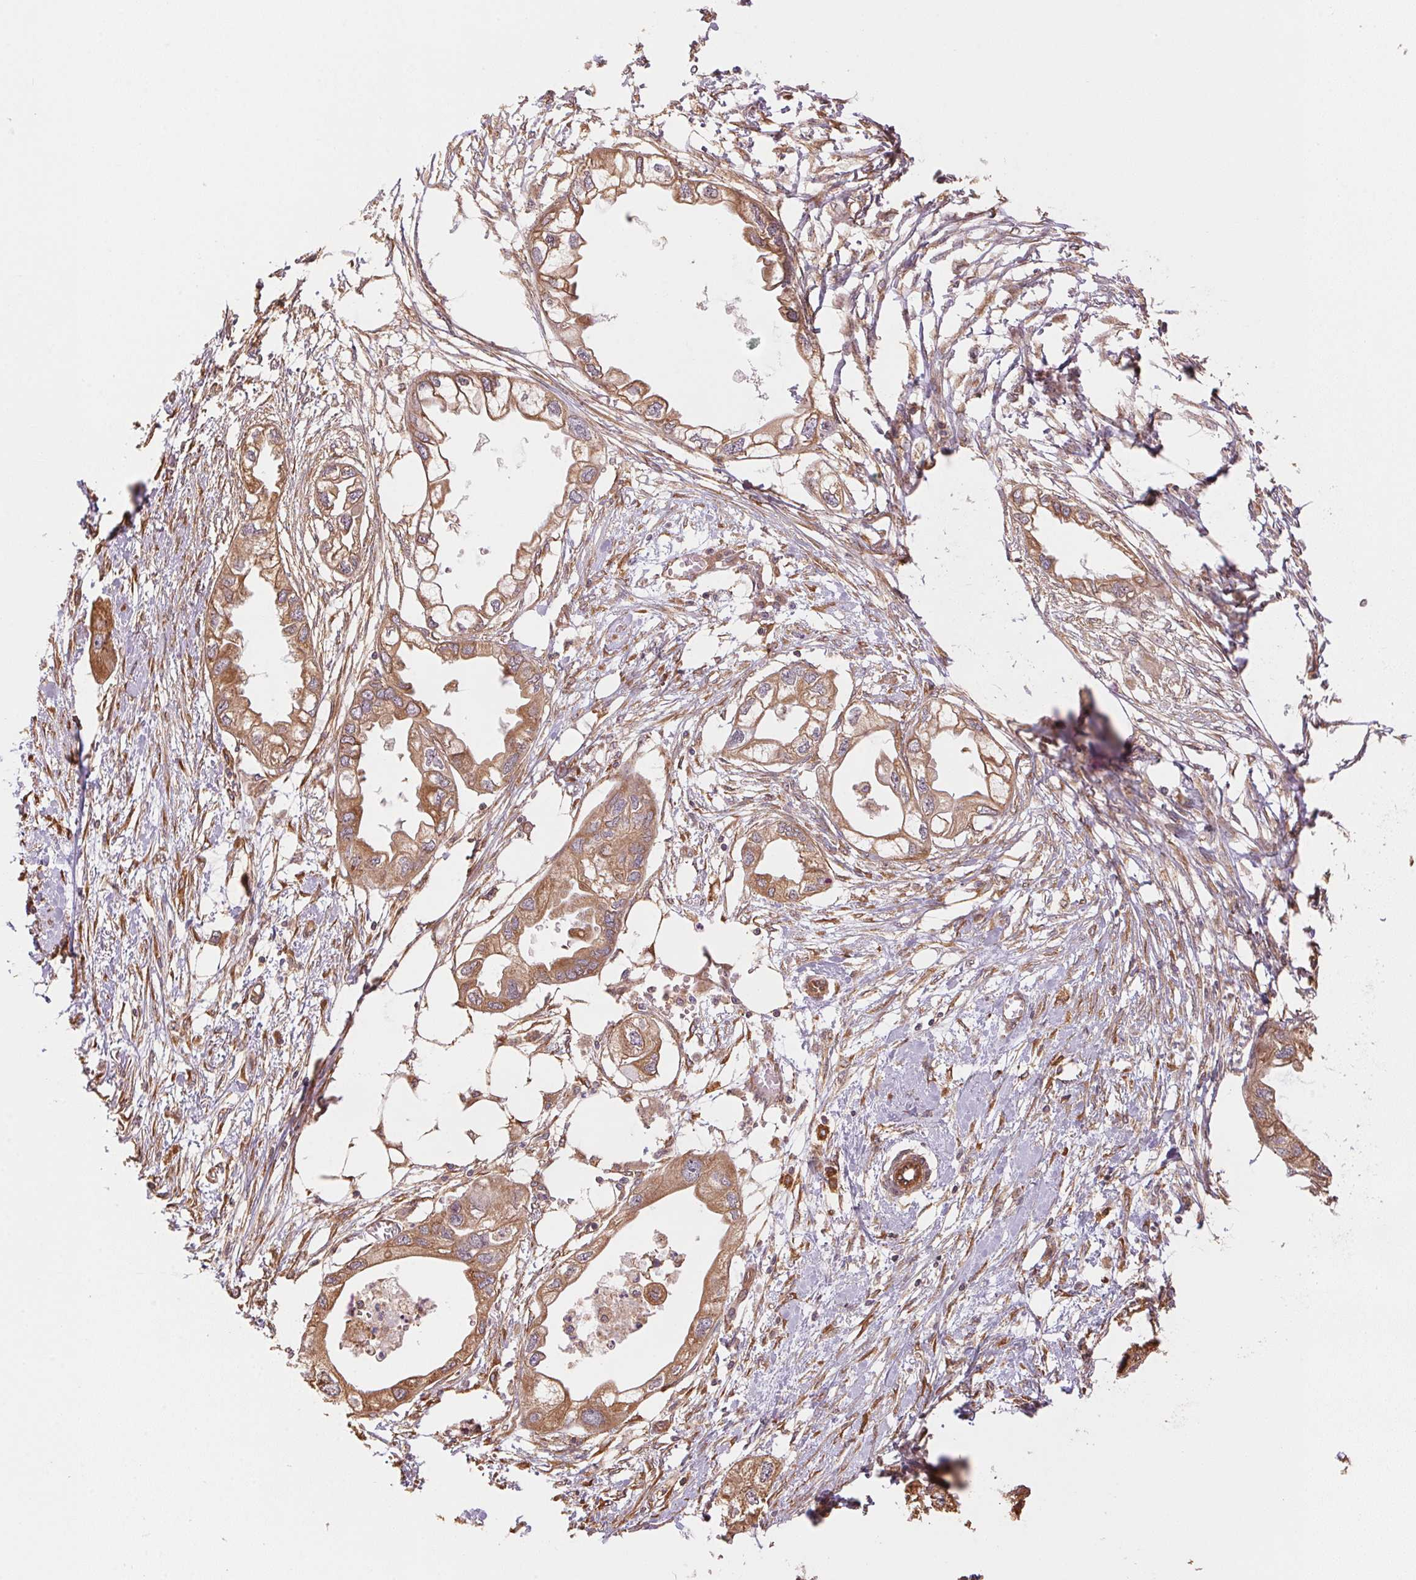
{"staining": {"intensity": "moderate", "quantity": ">75%", "location": "cytoplasmic/membranous"}, "tissue": "endometrial cancer", "cell_type": "Tumor cells", "image_type": "cancer", "snomed": [{"axis": "morphology", "description": "Adenocarcinoma, NOS"}, {"axis": "morphology", "description": "Adenocarcinoma, metastatic, NOS"}, {"axis": "topography", "description": "Adipose tissue"}, {"axis": "topography", "description": "Endometrium"}], "caption": "Tumor cells display medium levels of moderate cytoplasmic/membranous positivity in about >75% of cells in endometrial cancer.", "gene": "C6orf163", "patient": {"sex": "female", "age": 67}}